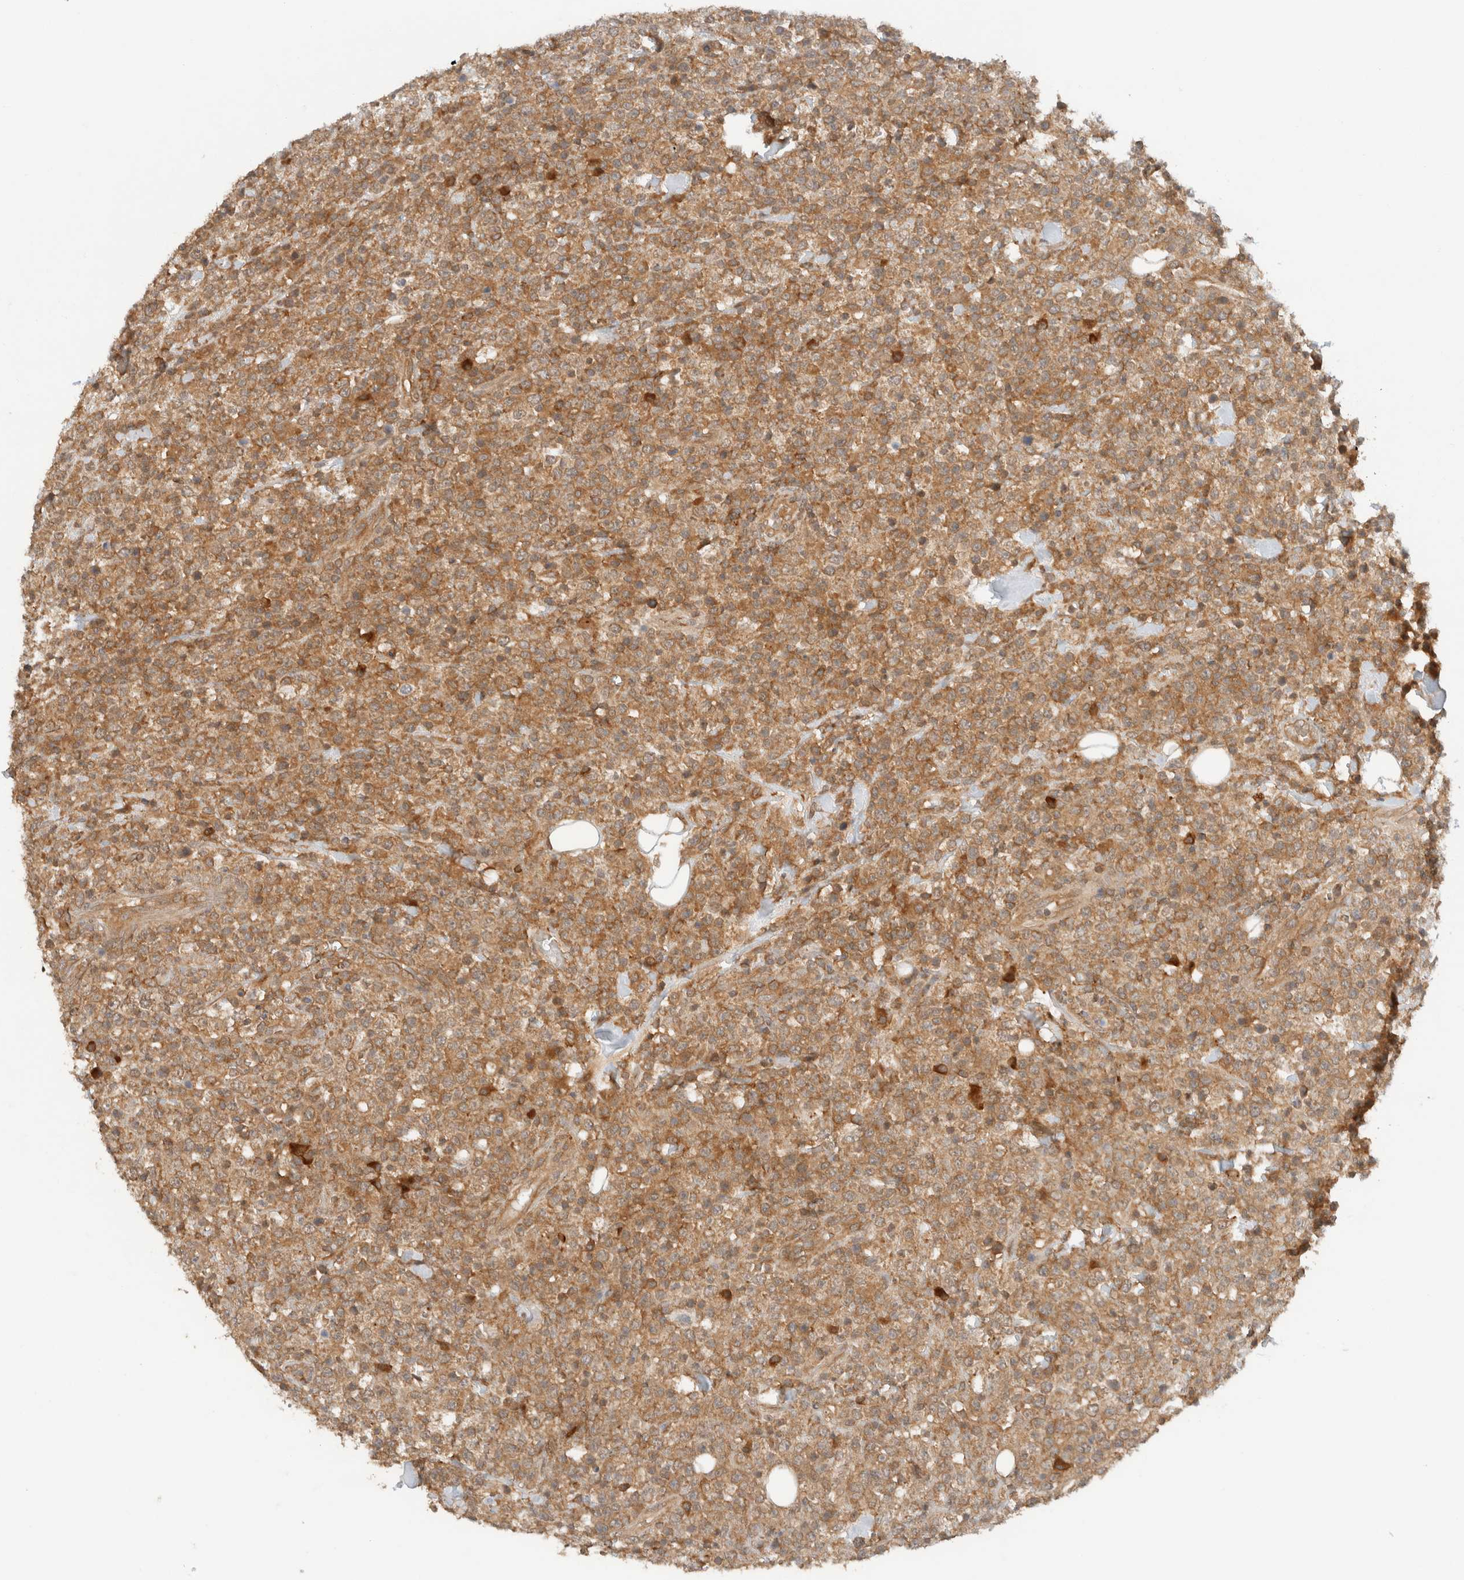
{"staining": {"intensity": "moderate", "quantity": ">75%", "location": "cytoplasmic/membranous"}, "tissue": "lymphoma", "cell_type": "Tumor cells", "image_type": "cancer", "snomed": [{"axis": "morphology", "description": "Malignant lymphoma, non-Hodgkin's type, High grade"}, {"axis": "topography", "description": "Colon"}], "caption": "Moderate cytoplasmic/membranous expression is seen in approximately >75% of tumor cells in lymphoma.", "gene": "ARFGEF2", "patient": {"sex": "female", "age": 53}}